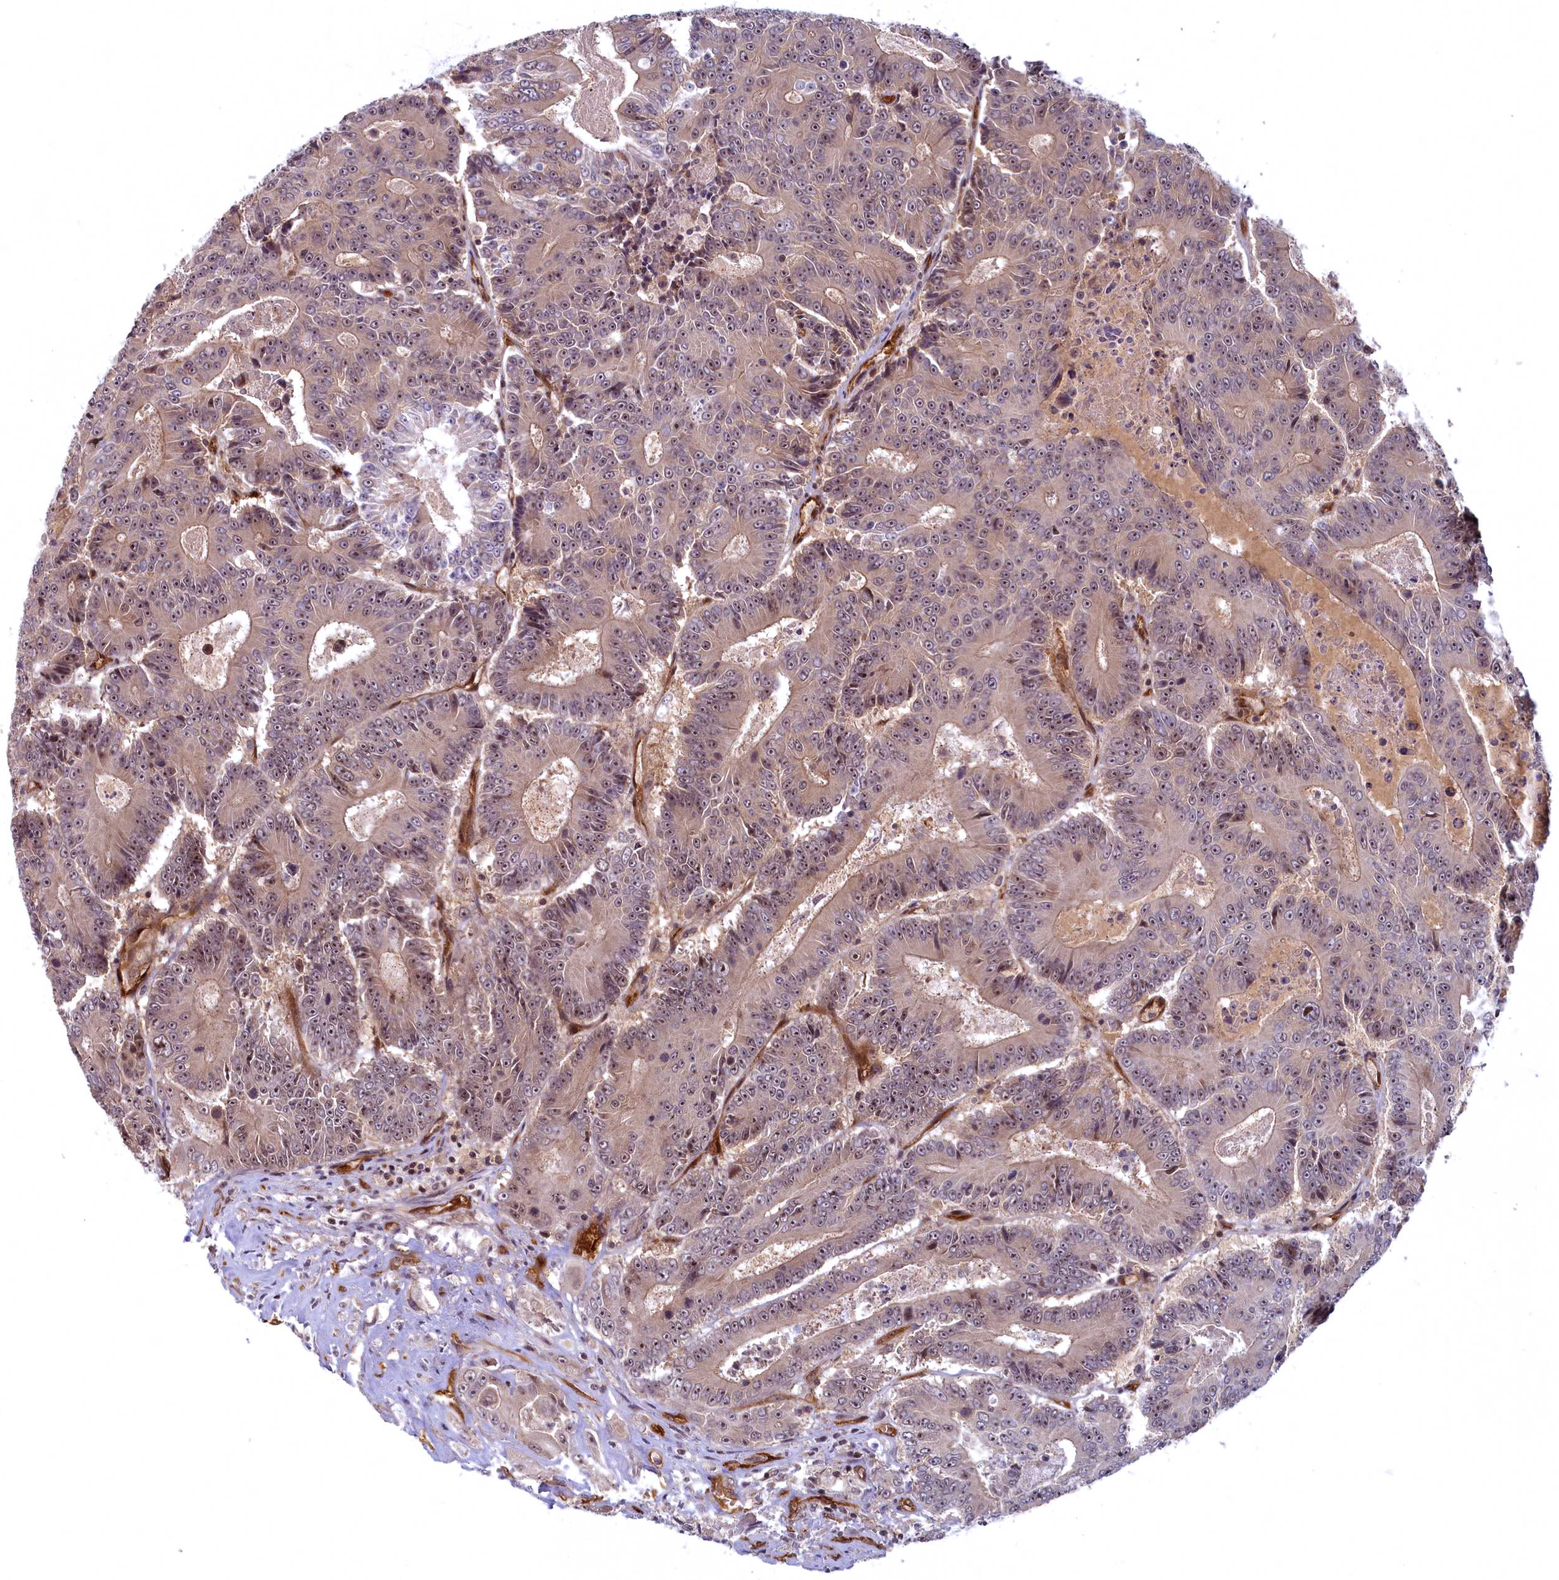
{"staining": {"intensity": "weak", "quantity": "<25%", "location": "cytoplasmic/membranous,nuclear"}, "tissue": "colorectal cancer", "cell_type": "Tumor cells", "image_type": "cancer", "snomed": [{"axis": "morphology", "description": "Adenocarcinoma, NOS"}, {"axis": "topography", "description": "Colon"}], "caption": "Tumor cells are negative for brown protein staining in colorectal cancer.", "gene": "SNRK", "patient": {"sex": "male", "age": 83}}